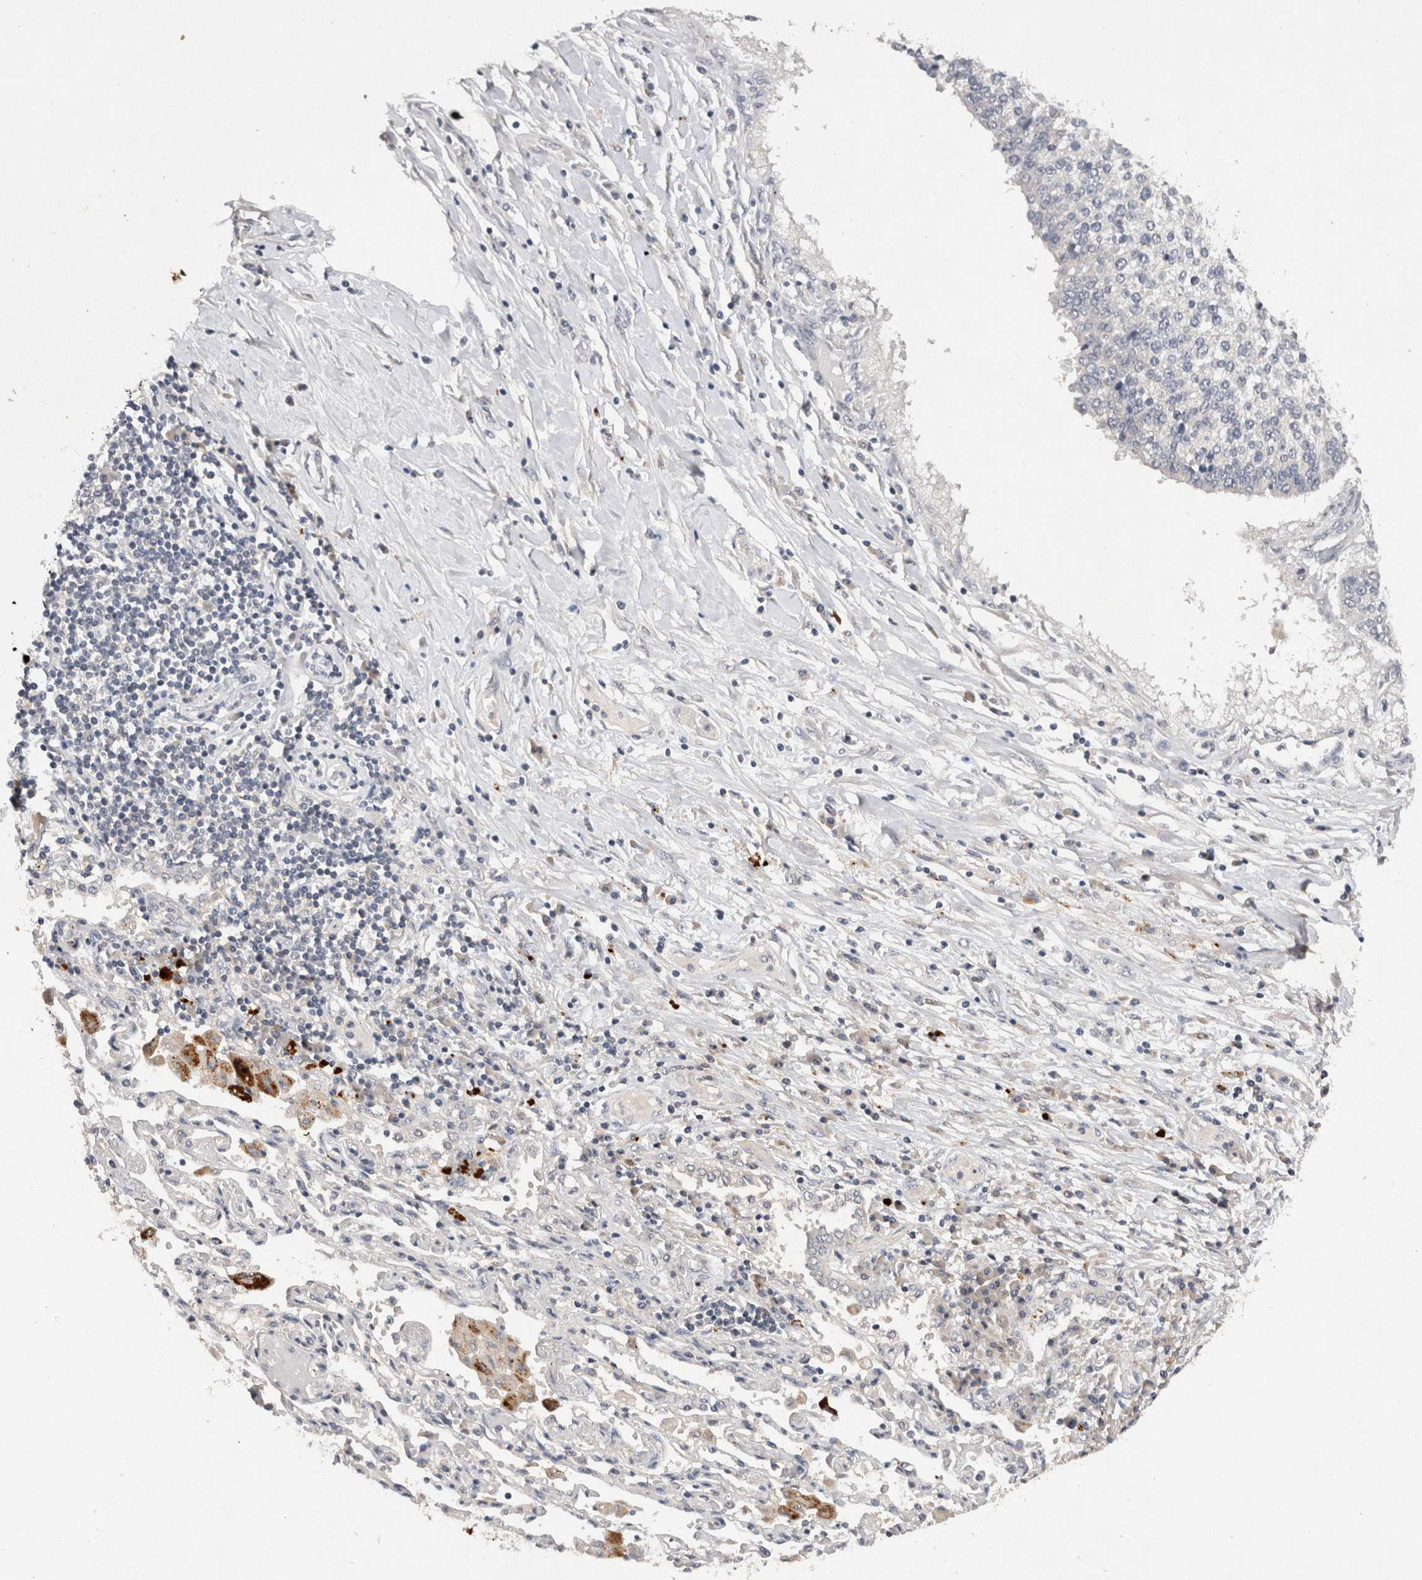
{"staining": {"intensity": "negative", "quantity": "none", "location": "none"}, "tissue": "lung cancer", "cell_type": "Tumor cells", "image_type": "cancer", "snomed": [{"axis": "morphology", "description": "Normal tissue, NOS"}, {"axis": "morphology", "description": "Squamous cell carcinoma, NOS"}, {"axis": "topography", "description": "Cartilage tissue"}, {"axis": "topography", "description": "Bronchus"}, {"axis": "topography", "description": "Lung"}, {"axis": "topography", "description": "Peripheral nerve tissue"}], "caption": "High magnification brightfield microscopy of lung cancer (squamous cell carcinoma) stained with DAB (brown) and counterstained with hematoxylin (blue): tumor cells show no significant positivity.", "gene": "RASSF3", "patient": {"sex": "female", "age": 49}}